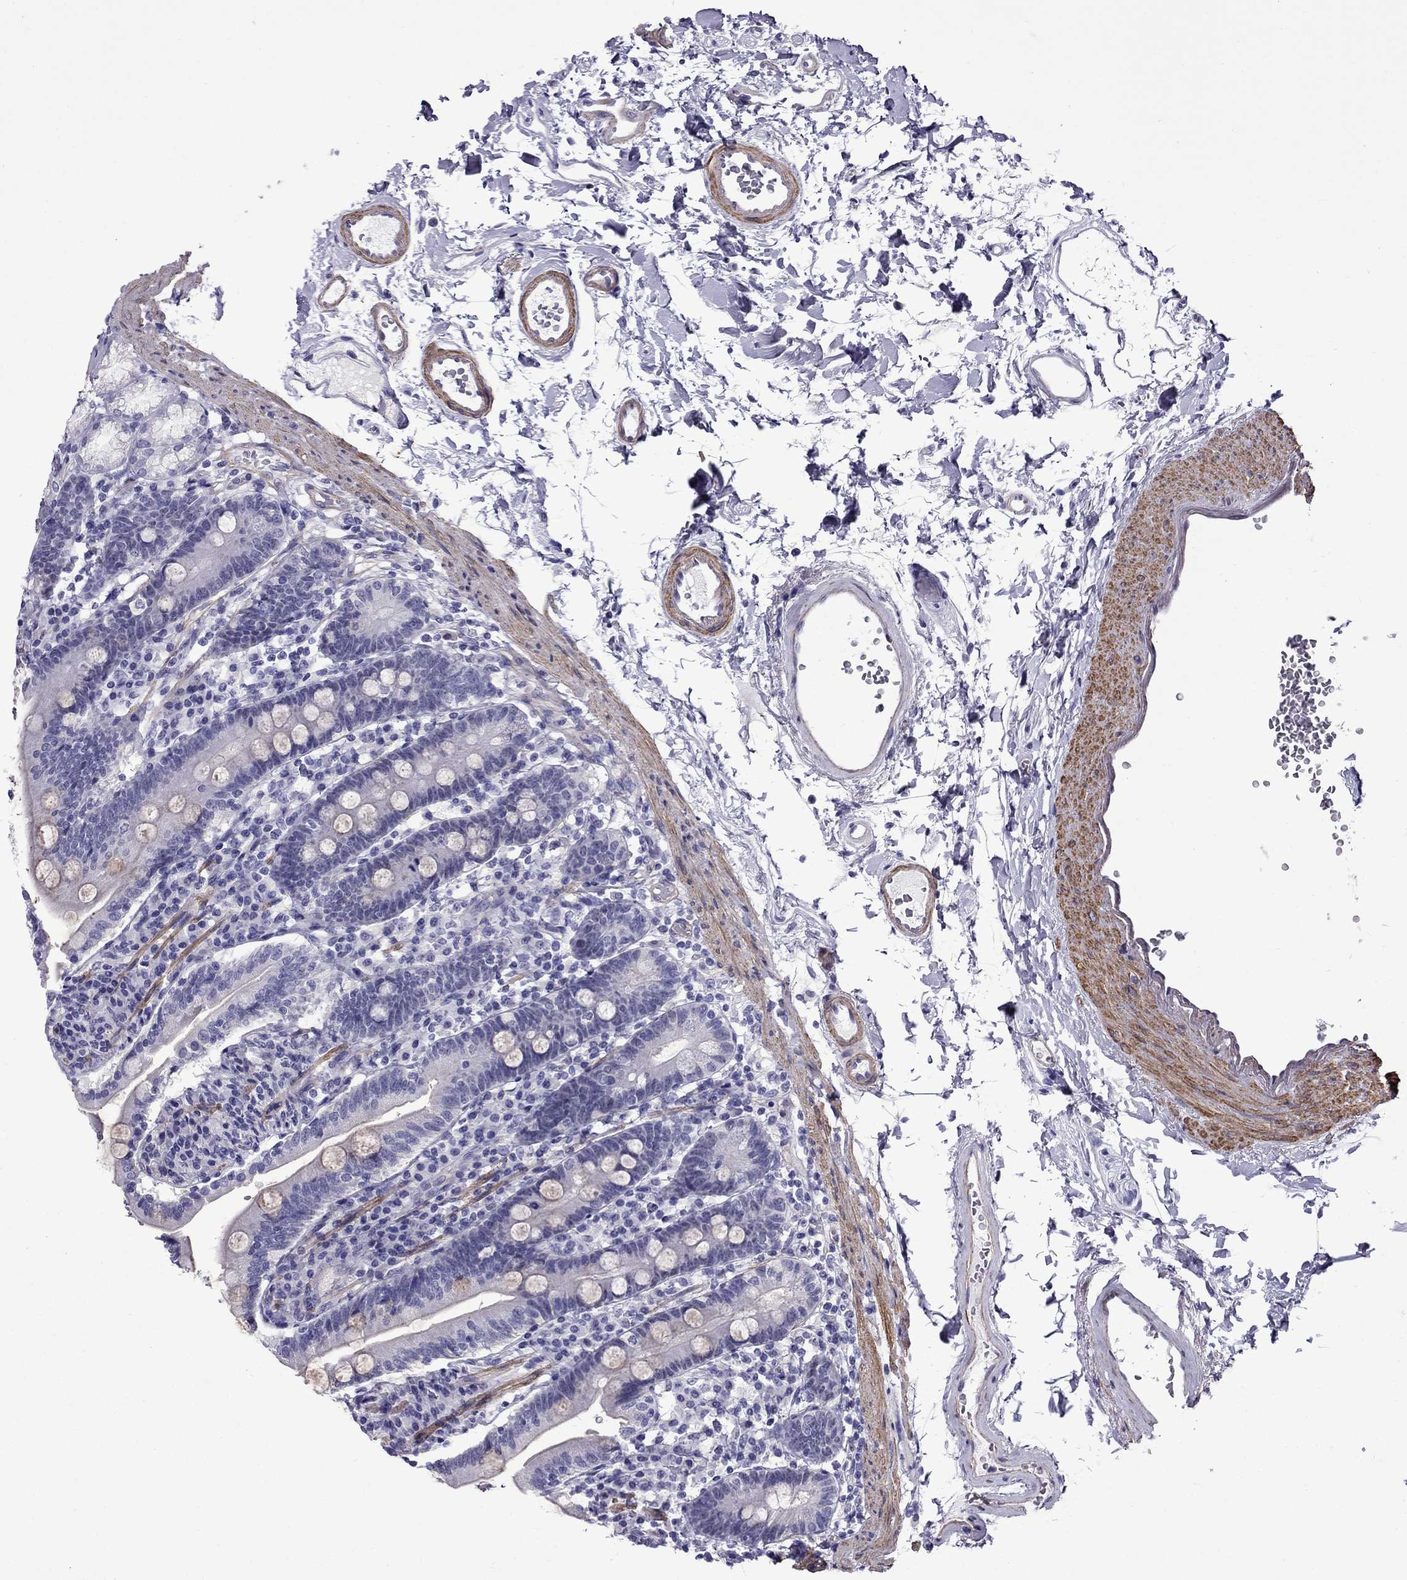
{"staining": {"intensity": "negative", "quantity": "none", "location": "none"}, "tissue": "duodenum", "cell_type": "Glandular cells", "image_type": "normal", "snomed": [{"axis": "morphology", "description": "Normal tissue, NOS"}, {"axis": "topography", "description": "Duodenum"}], "caption": "Duodenum stained for a protein using immunohistochemistry shows no expression glandular cells.", "gene": "CHRNA5", "patient": {"sex": "female", "age": 67}}